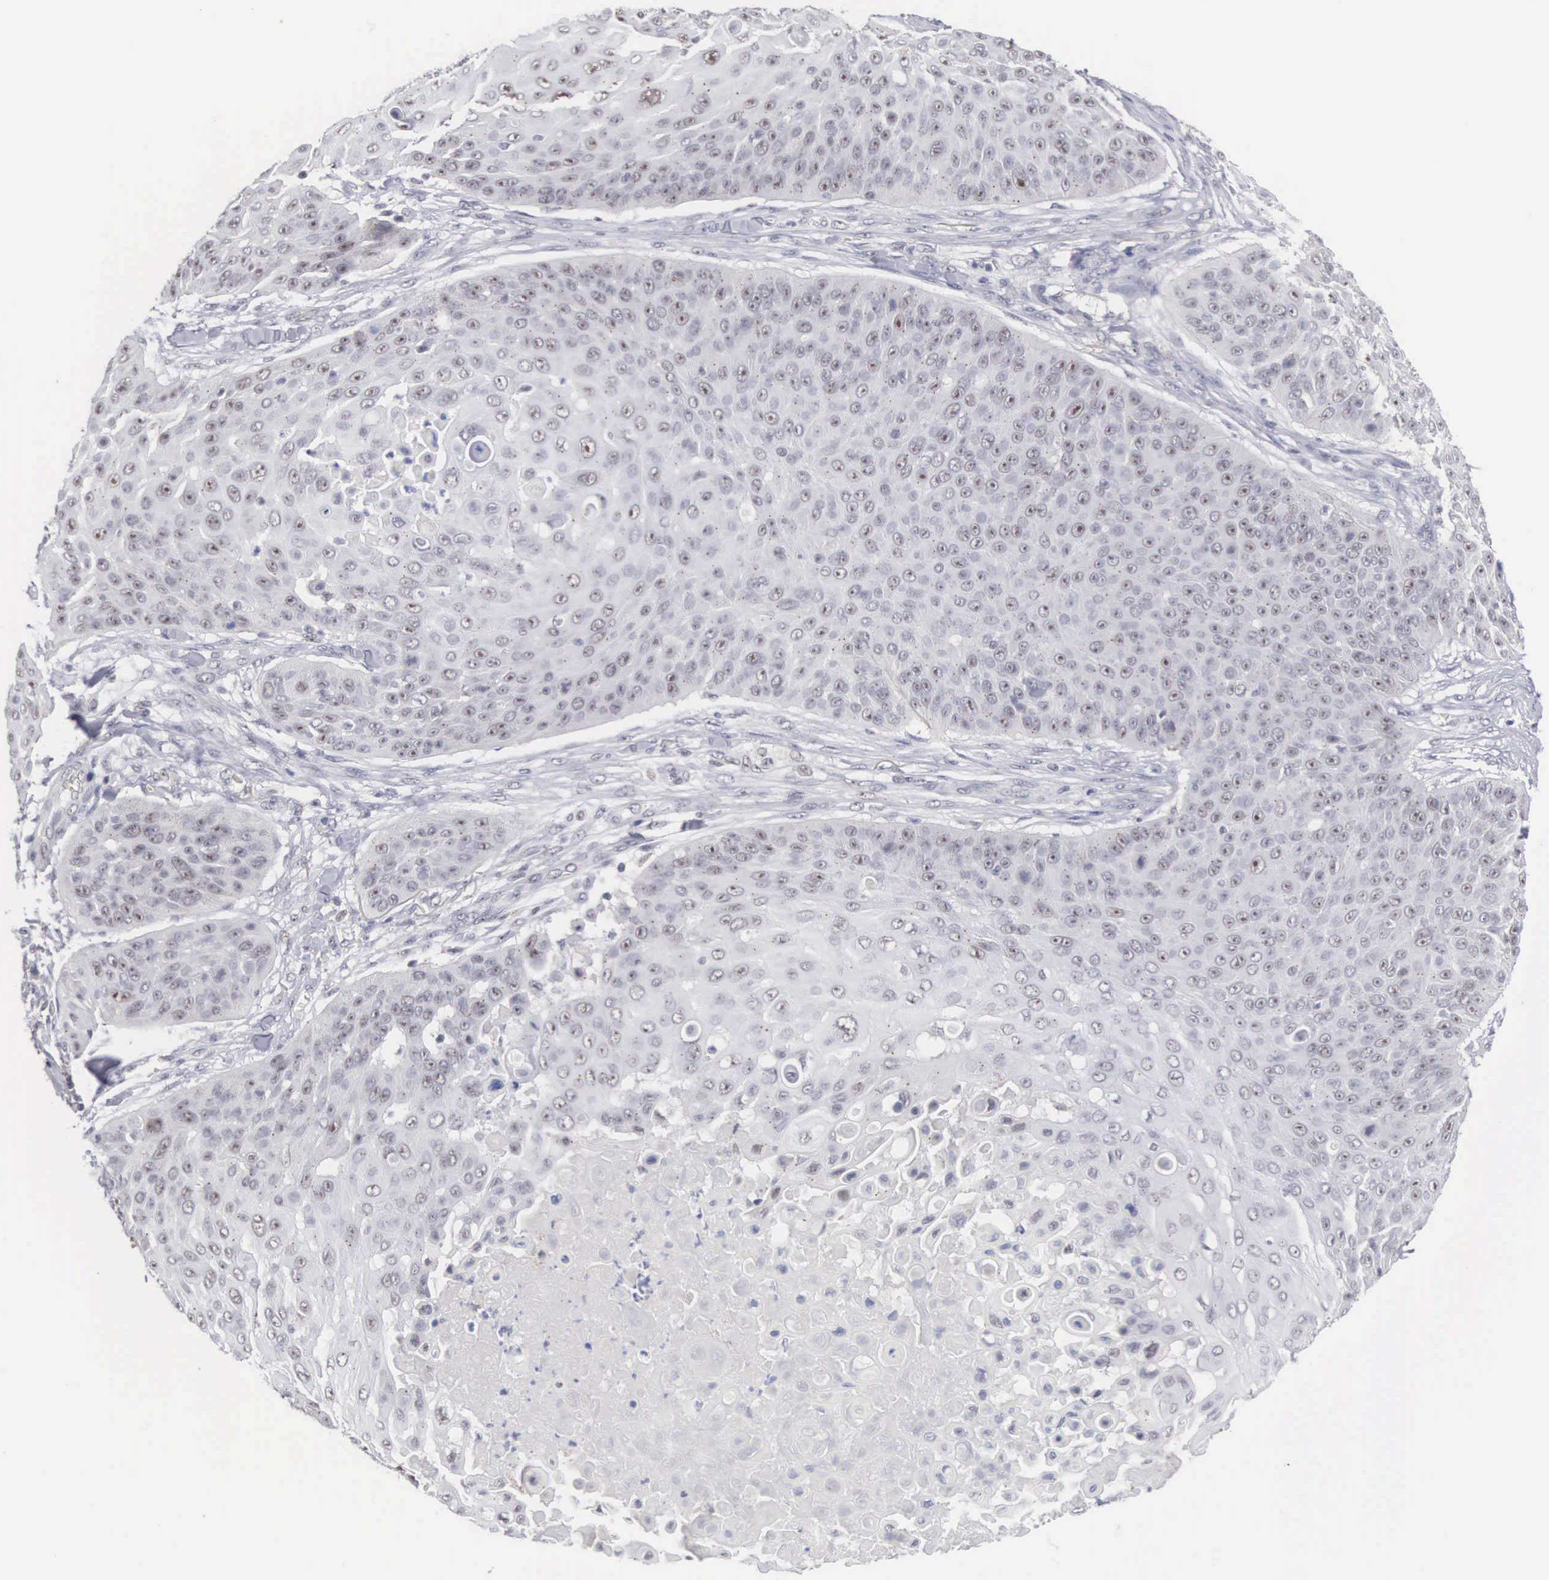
{"staining": {"intensity": "weak", "quantity": "<25%", "location": "nuclear"}, "tissue": "skin cancer", "cell_type": "Tumor cells", "image_type": "cancer", "snomed": [{"axis": "morphology", "description": "Squamous cell carcinoma, NOS"}, {"axis": "topography", "description": "Skin"}], "caption": "Tumor cells show no significant staining in skin squamous cell carcinoma.", "gene": "MNAT1", "patient": {"sex": "male", "age": 82}}